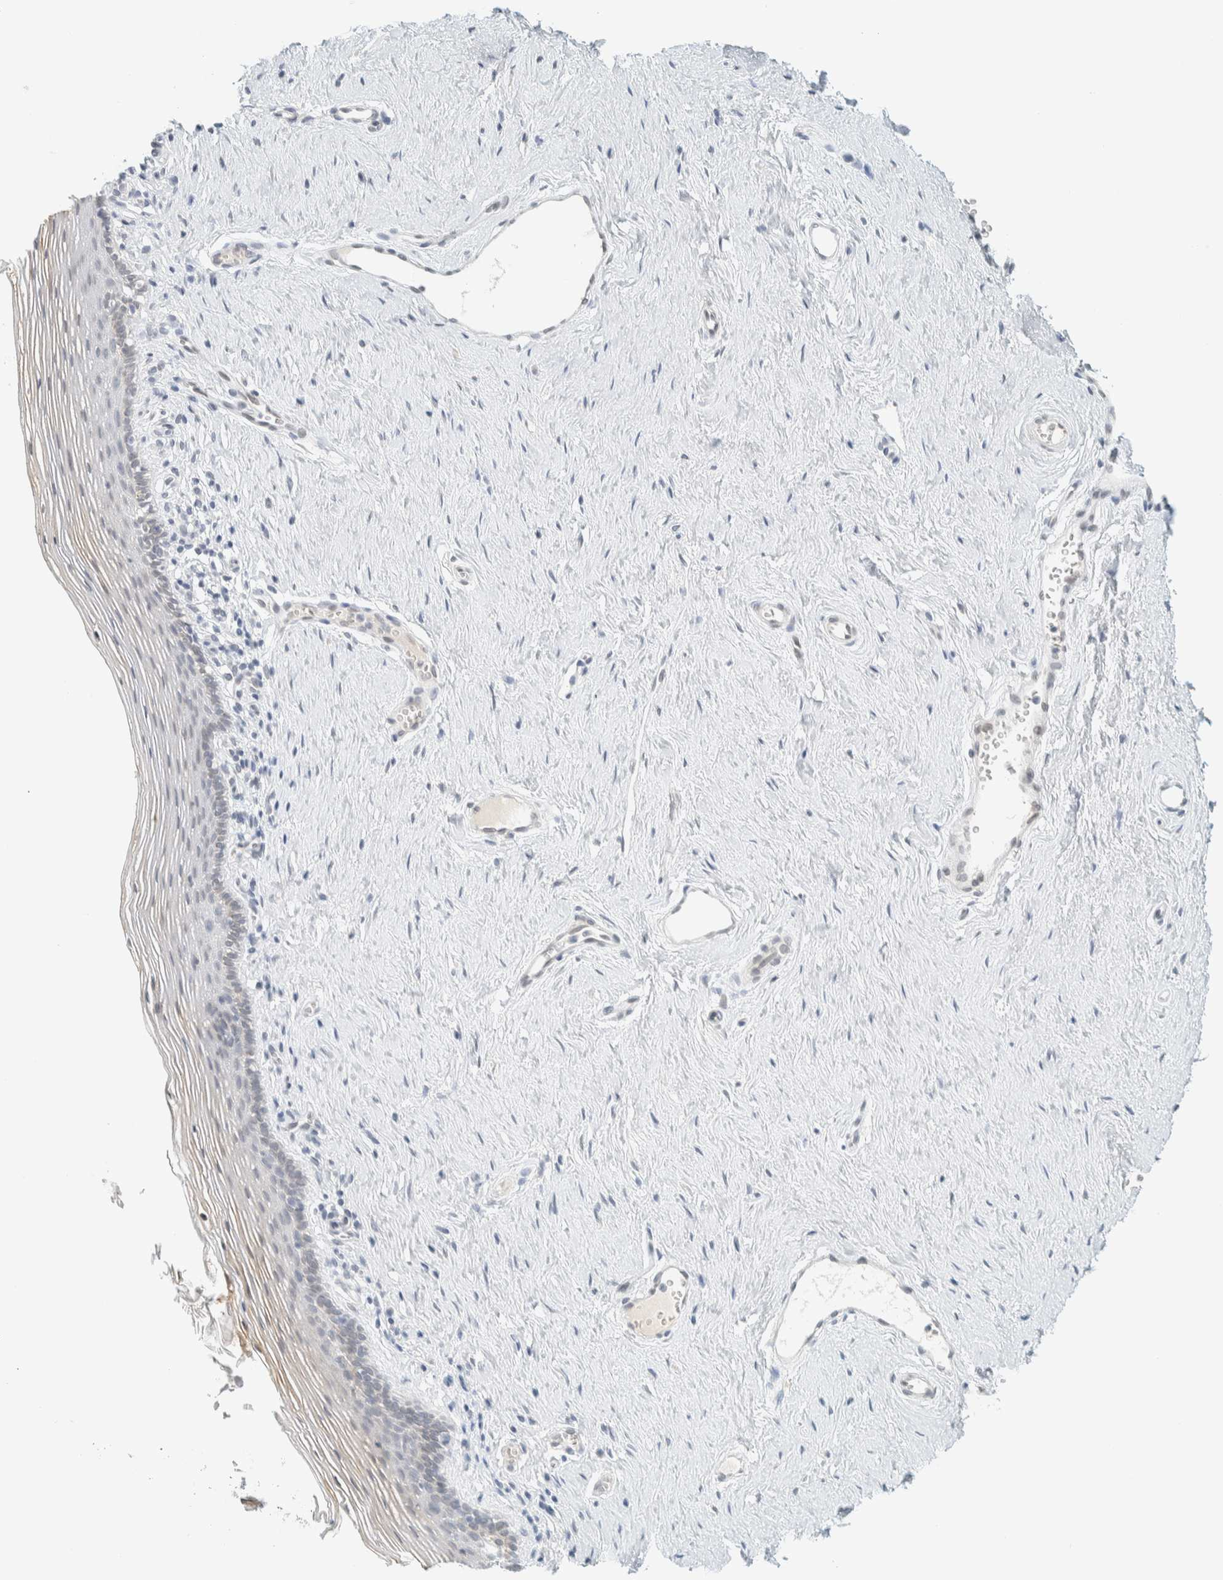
{"staining": {"intensity": "weak", "quantity": "25%-75%", "location": "cytoplasmic/membranous"}, "tissue": "vagina", "cell_type": "Squamous epithelial cells", "image_type": "normal", "snomed": [{"axis": "morphology", "description": "Normal tissue, NOS"}, {"axis": "topography", "description": "Vagina"}], "caption": "Immunohistochemistry (IHC) histopathology image of benign vagina: human vagina stained using immunohistochemistry (IHC) demonstrates low levels of weak protein expression localized specifically in the cytoplasmic/membranous of squamous epithelial cells, appearing as a cytoplasmic/membranous brown color.", "gene": "C1QTNF12", "patient": {"sex": "female", "age": 32}}